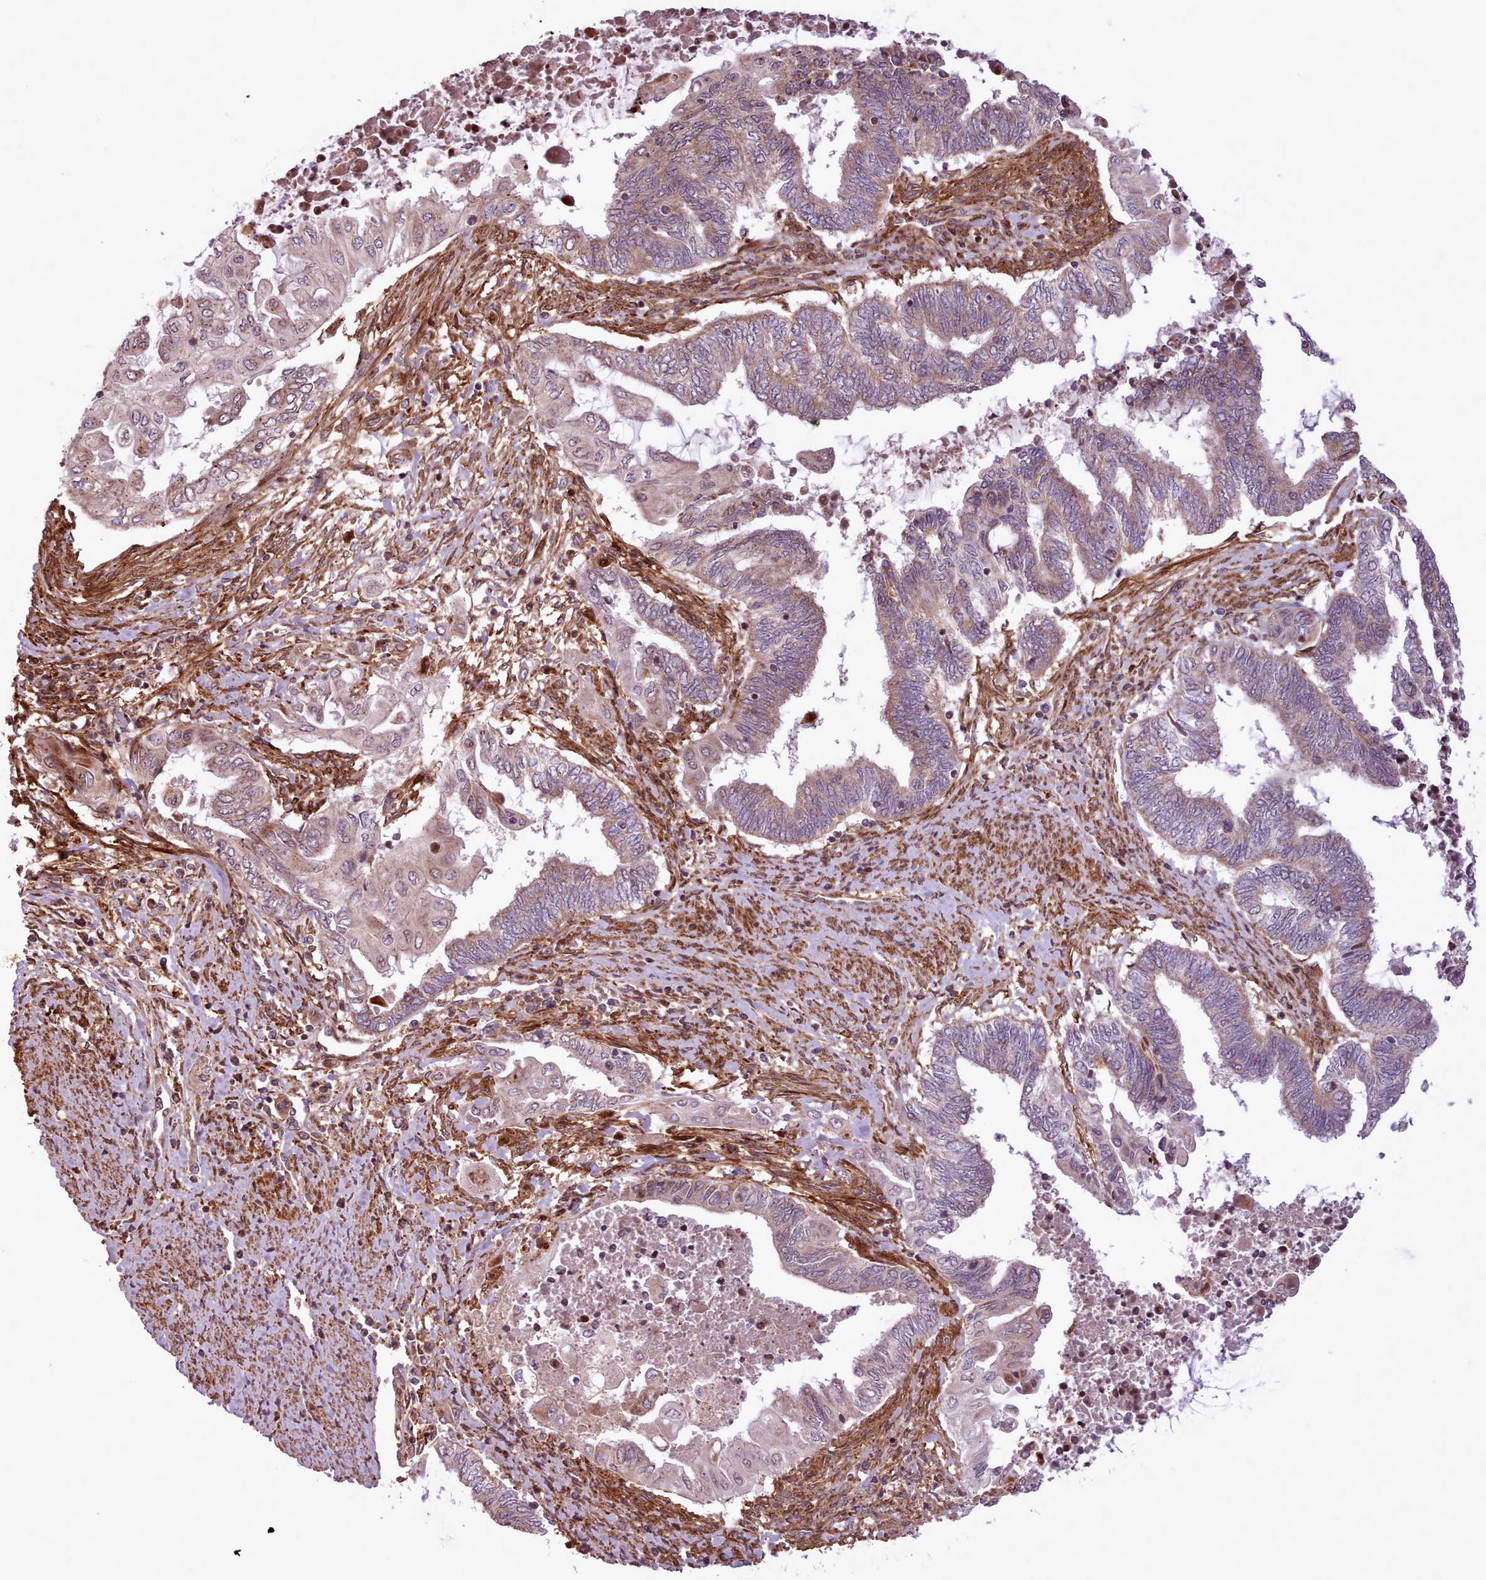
{"staining": {"intensity": "weak", "quantity": "25%-75%", "location": "cytoplasmic/membranous"}, "tissue": "endometrial cancer", "cell_type": "Tumor cells", "image_type": "cancer", "snomed": [{"axis": "morphology", "description": "Adenocarcinoma, NOS"}, {"axis": "topography", "description": "Uterus"}, {"axis": "topography", "description": "Endometrium"}], "caption": "A histopathology image of human endometrial adenocarcinoma stained for a protein shows weak cytoplasmic/membranous brown staining in tumor cells. (DAB (3,3'-diaminobenzidine) IHC with brightfield microscopy, high magnification).", "gene": "NLRP7", "patient": {"sex": "female", "age": 70}}